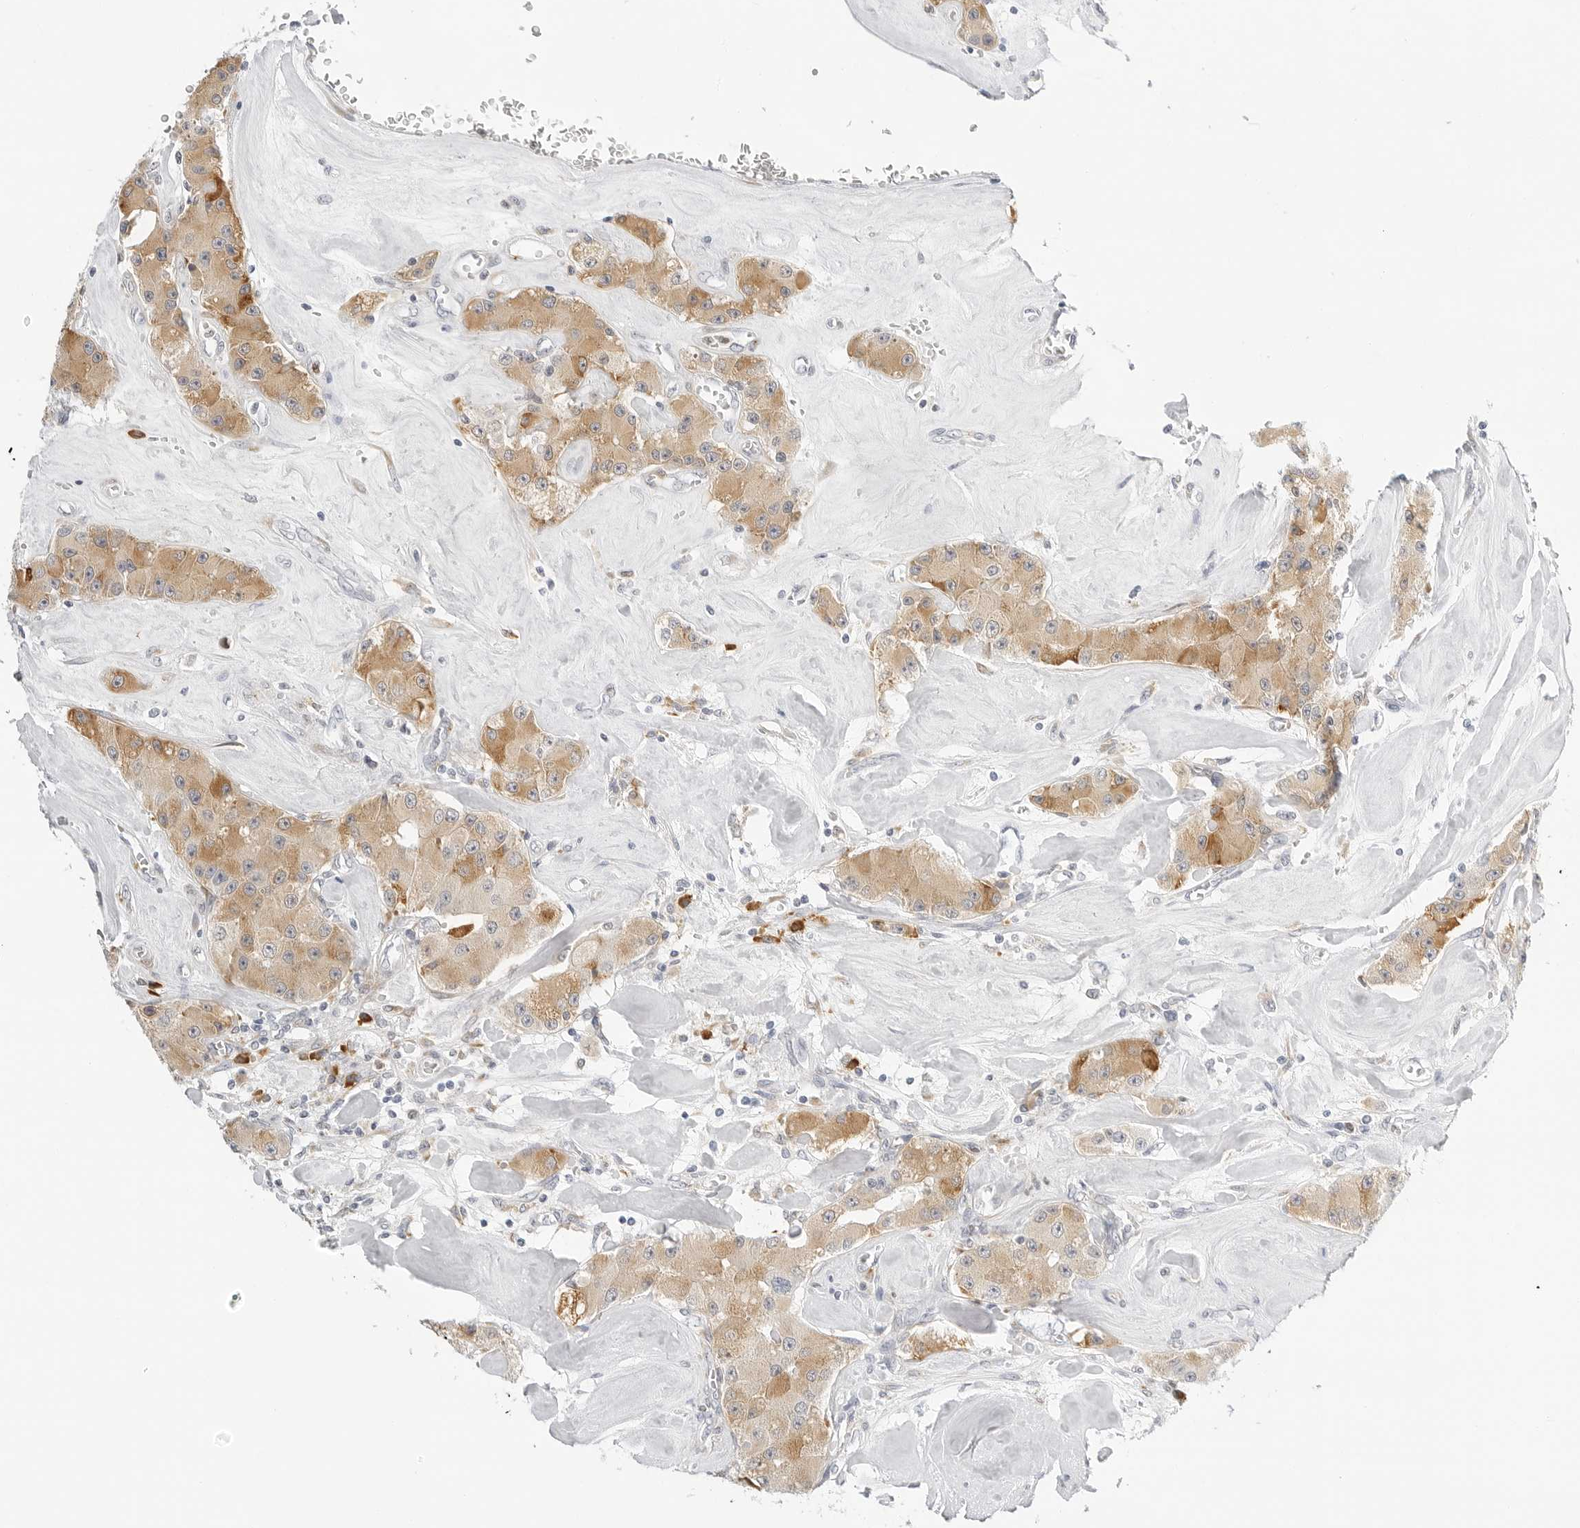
{"staining": {"intensity": "moderate", "quantity": "25%-75%", "location": "cytoplasmic/membranous"}, "tissue": "carcinoid", "cell_type": "Tumor cells", "image_type": "cancer", "snomed": [{"axis": "morphology", "description": "Carcinoid, malignant, NOS"}, {"axis": "topography", "description": "Pancreas"}], "caption": "A medium amount of moderate cytoplasmic/membranous expression is appreciated in about 25%-75% of tumor cells in carcinoid tissue.", "gene": "THEM4", "patient": {"sex": "male", "age": 41}}